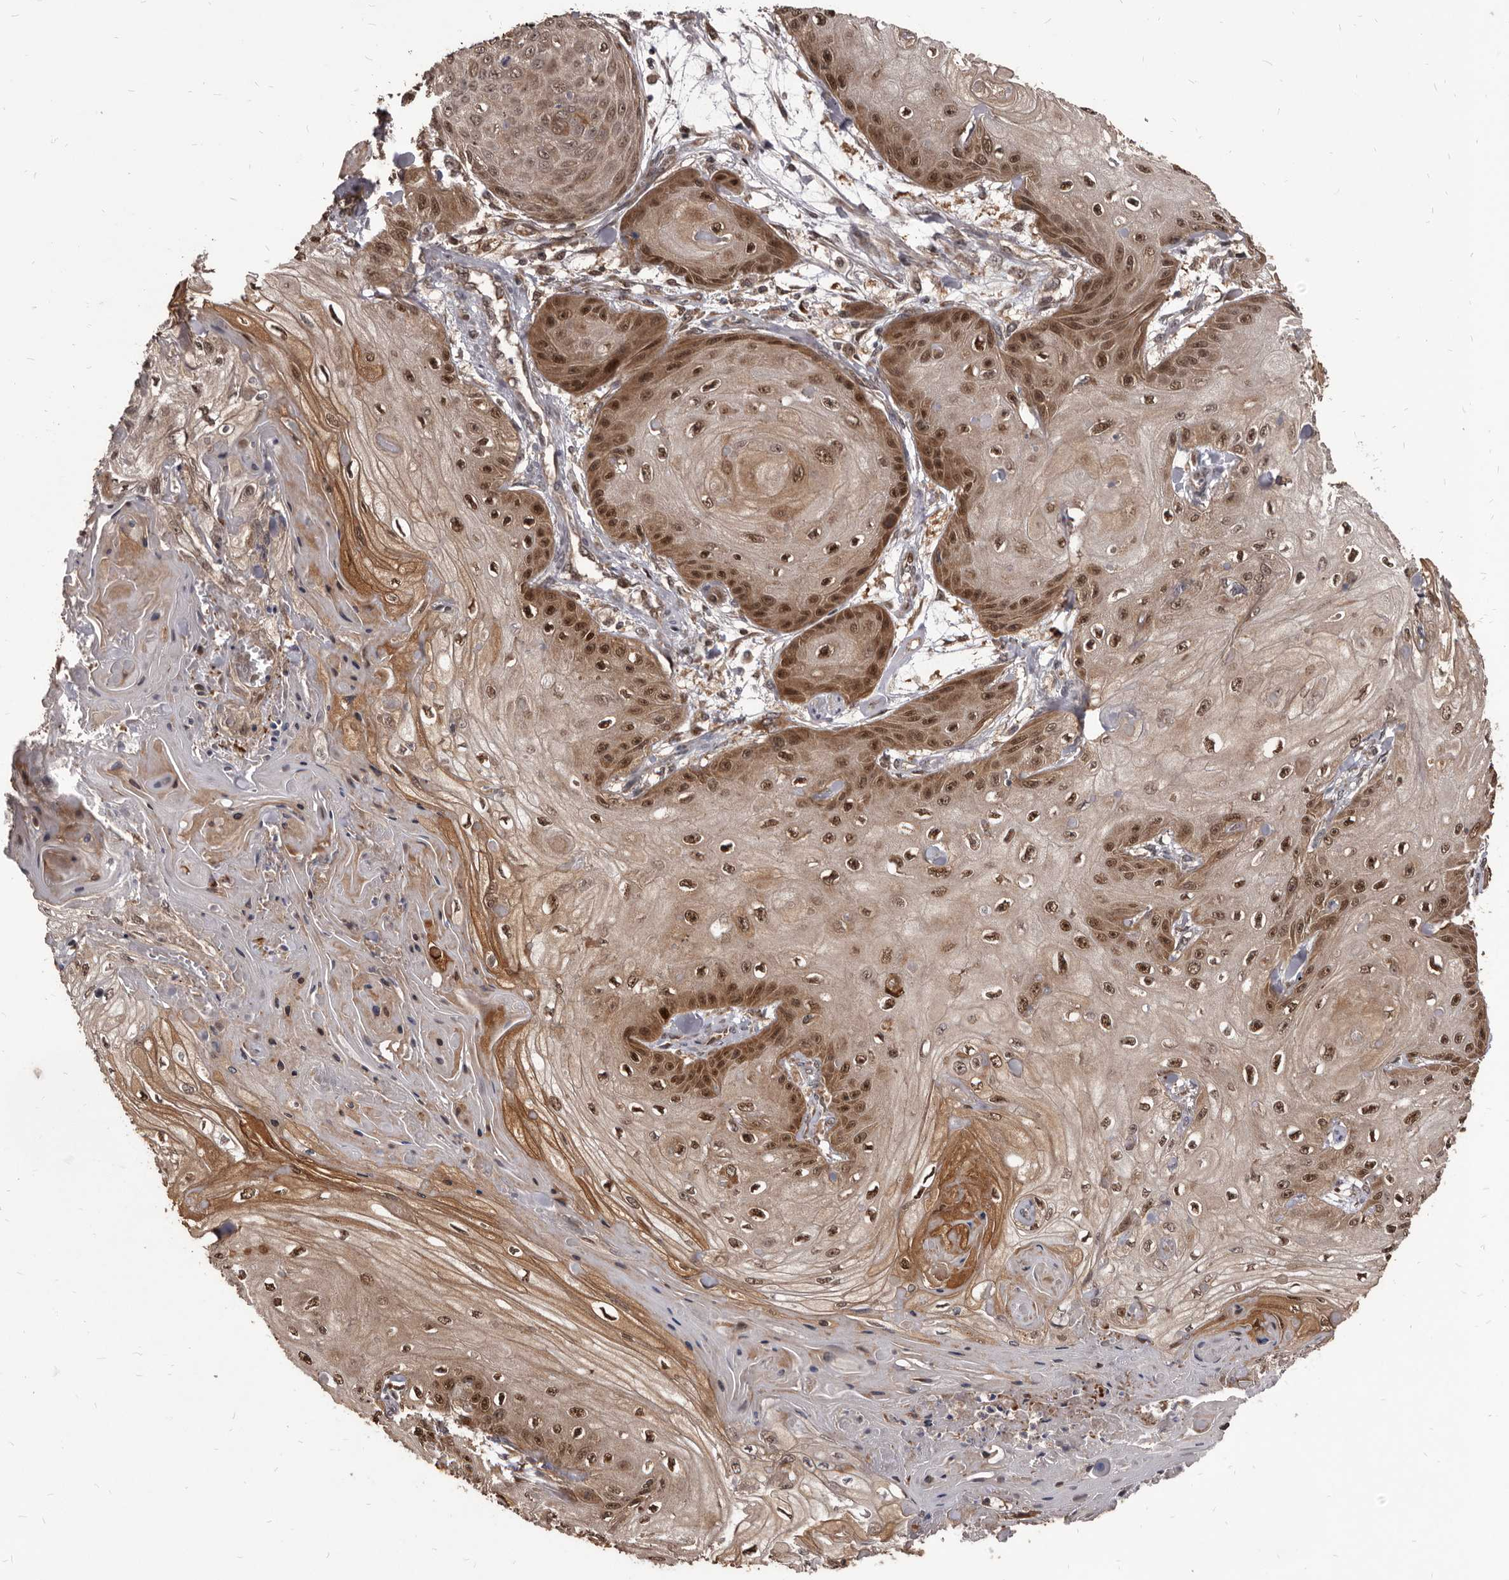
{"staining": {"intensity": "moderate", "quantity": ">75%", "location": "cytoplasmic/membranous,nuclear"}, "tissue": "skin cancer", "cell_type": "Tumor cells", "image_type": "cancer", "snomed": [{"axis": "morphology", "description": "Squamous cell carcinoma, NOS"}, {"axis": "topography", "description": "Skin"}], "caption": "Protein expression by immunohistochemistry shows moderate cytoplasmic/membranous and nuclear expression in about >75% of tumor cells in skin cancer (squamous cell carcinoma).", "gene": "MAP3K14", "patient": {"sex": "male", "age": 74}}